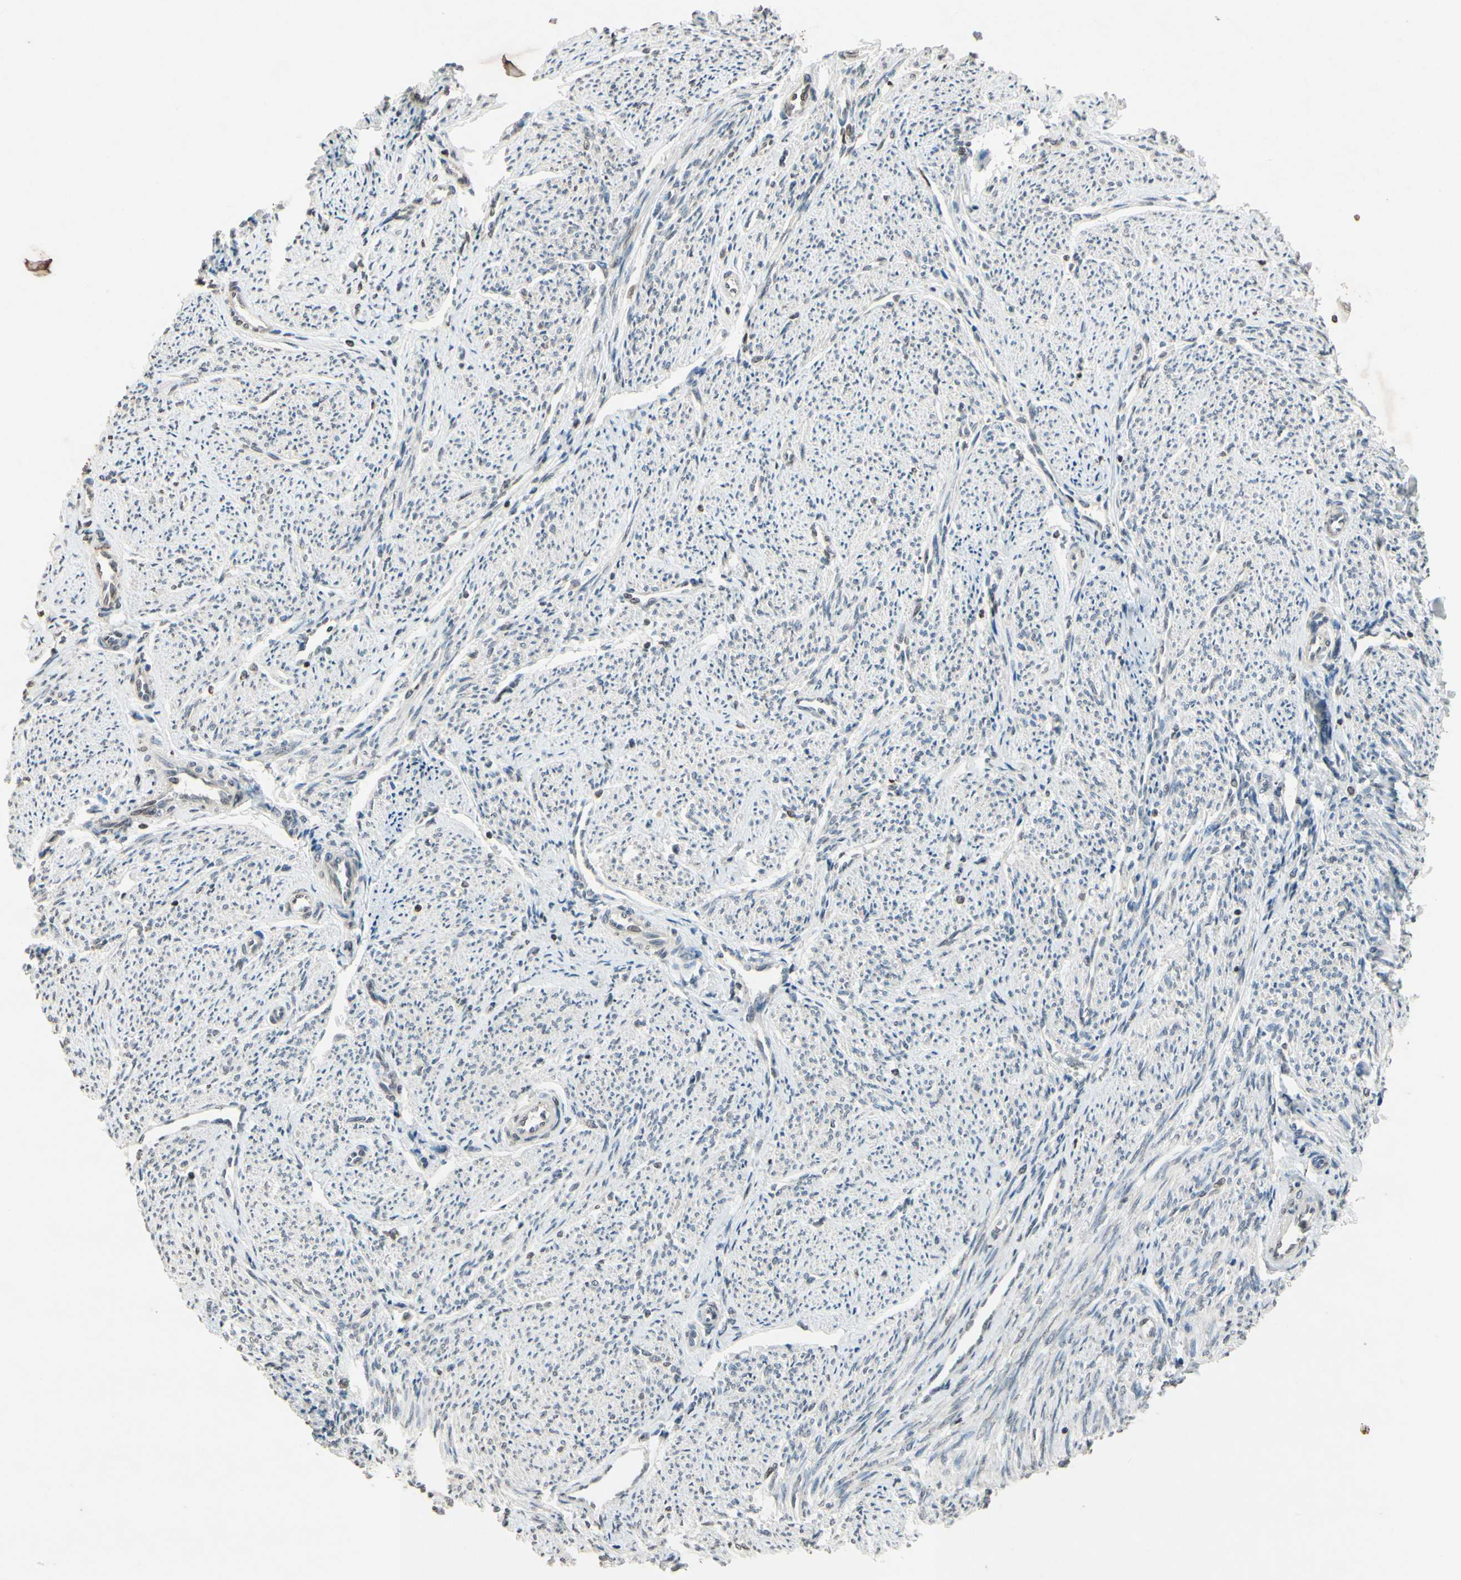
{"staining": {"intensity": "negative", "quantity": "none", "location": "none"}, "tissue": "smooth muscle", "cell_type": "Smooth muscle cells", "image_type": "normal", "snomed": [{"axis": "morphology", "description": "Normal tissue, NOS"}, {"axis": "topography", "description": "Smooth muscle"}], "caption": "IHC photomicrograph of normal smooth muscle: human smooth muscle stained with DAB demonstrates no significant protein staining in smooth muscle cells.", "gene": "CLDN11", "patient": {"sex": "female", "age": 65}}